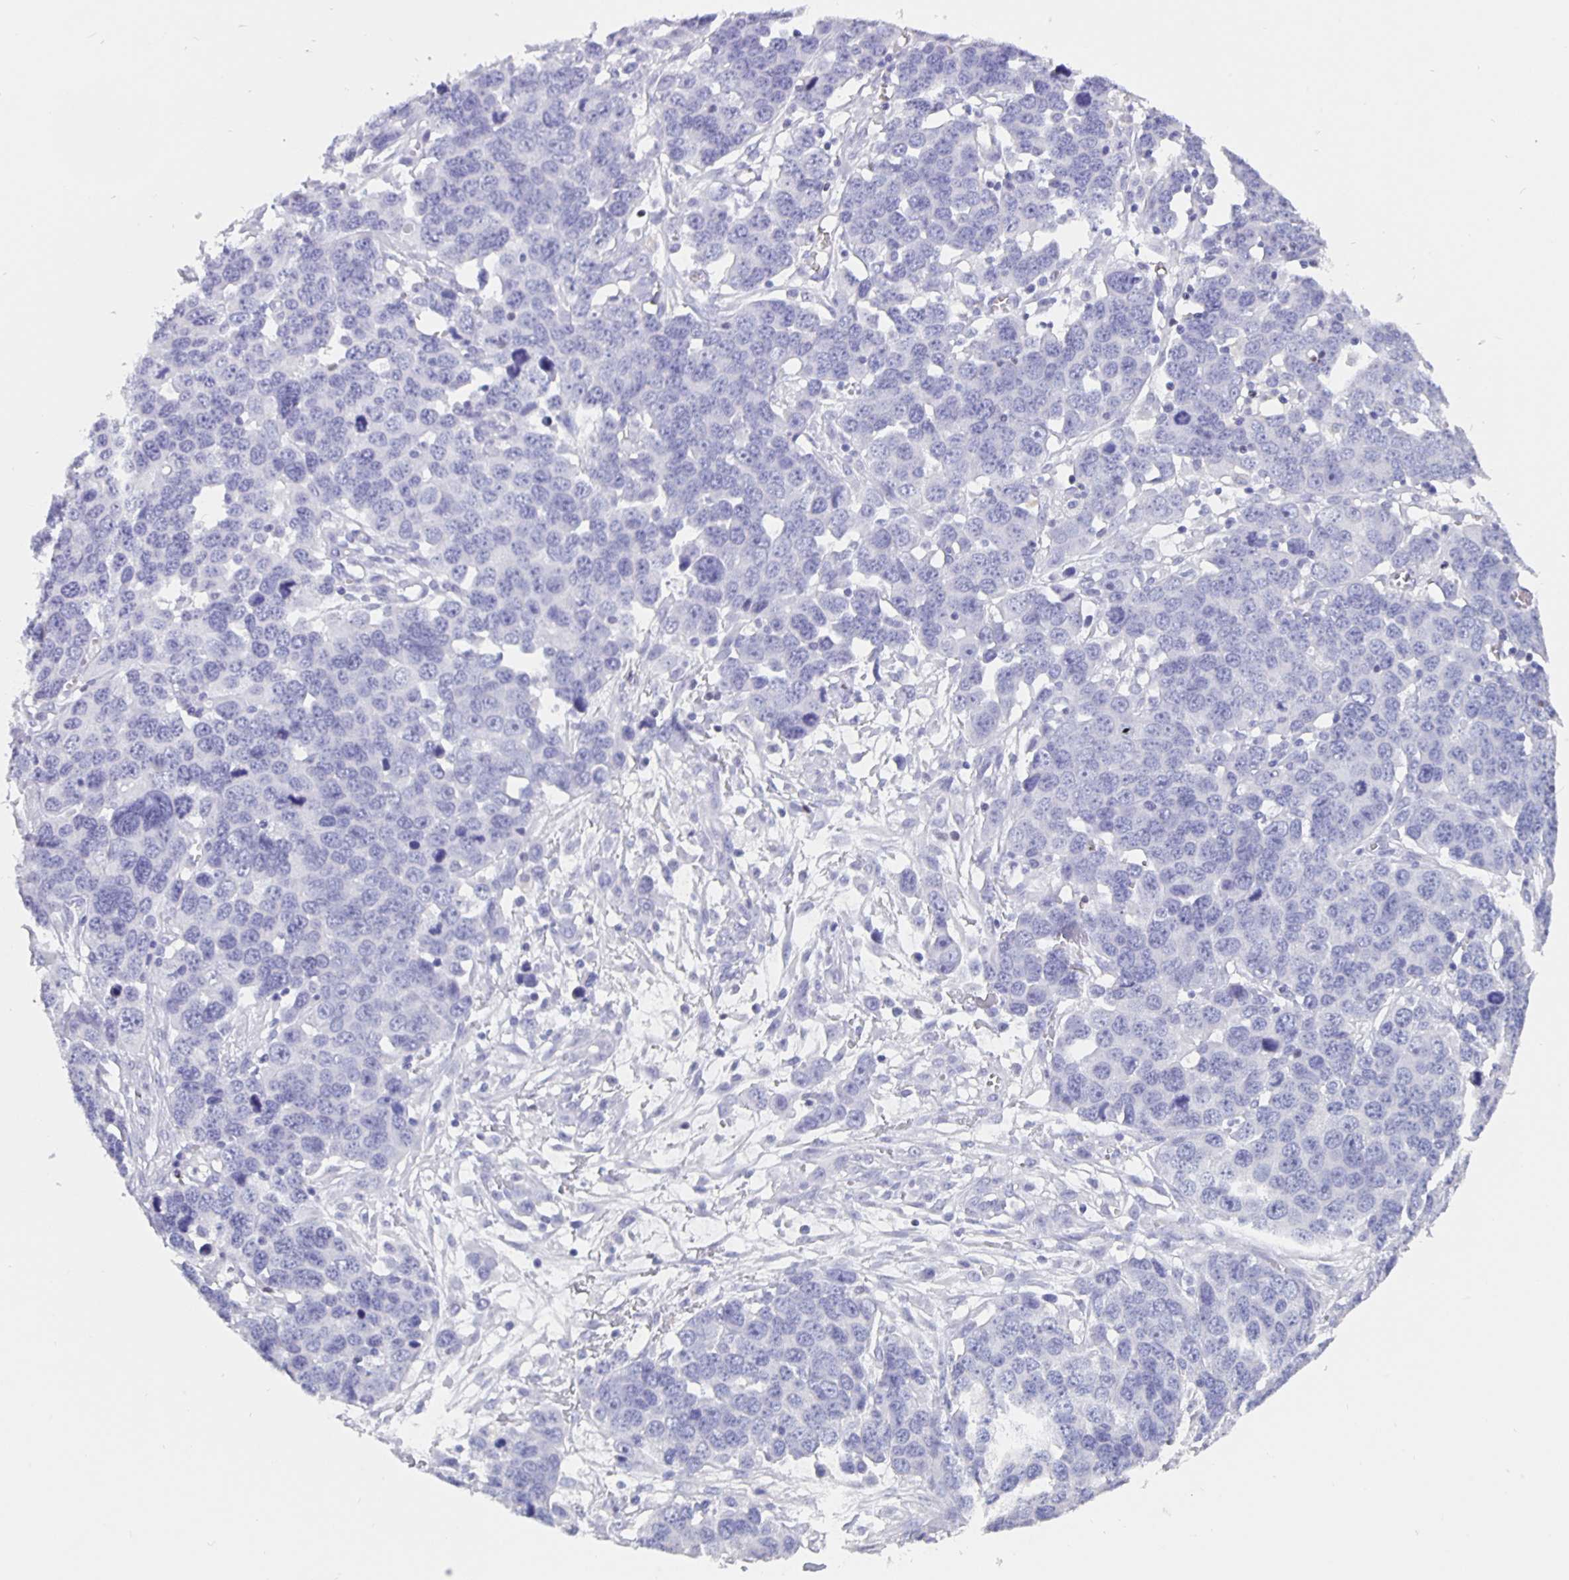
{"staining": {"intensity": "negative", "quantity": "none", "location": "none"}, "tissue": "ovarian cancer", "cell_type": "Tumor cells", "image_type": "cancer", "snomed": [{"axis": "morphology", "description": "Cystadenocarcinoma, serous, NOS"}, {"axis": "topography", "description": "Ovary"}], "caption": "High magnification brightfield microscopy of serous cystadenocarcinoma (ovarian) stained with DAB (3,3'-diaminobenzidine) (brown) and counterstained with hematoxylin (blue): tumor cells show no significant positivity.", "gene": "SATB2", "patient": {"sex": "female", "age": 76}}